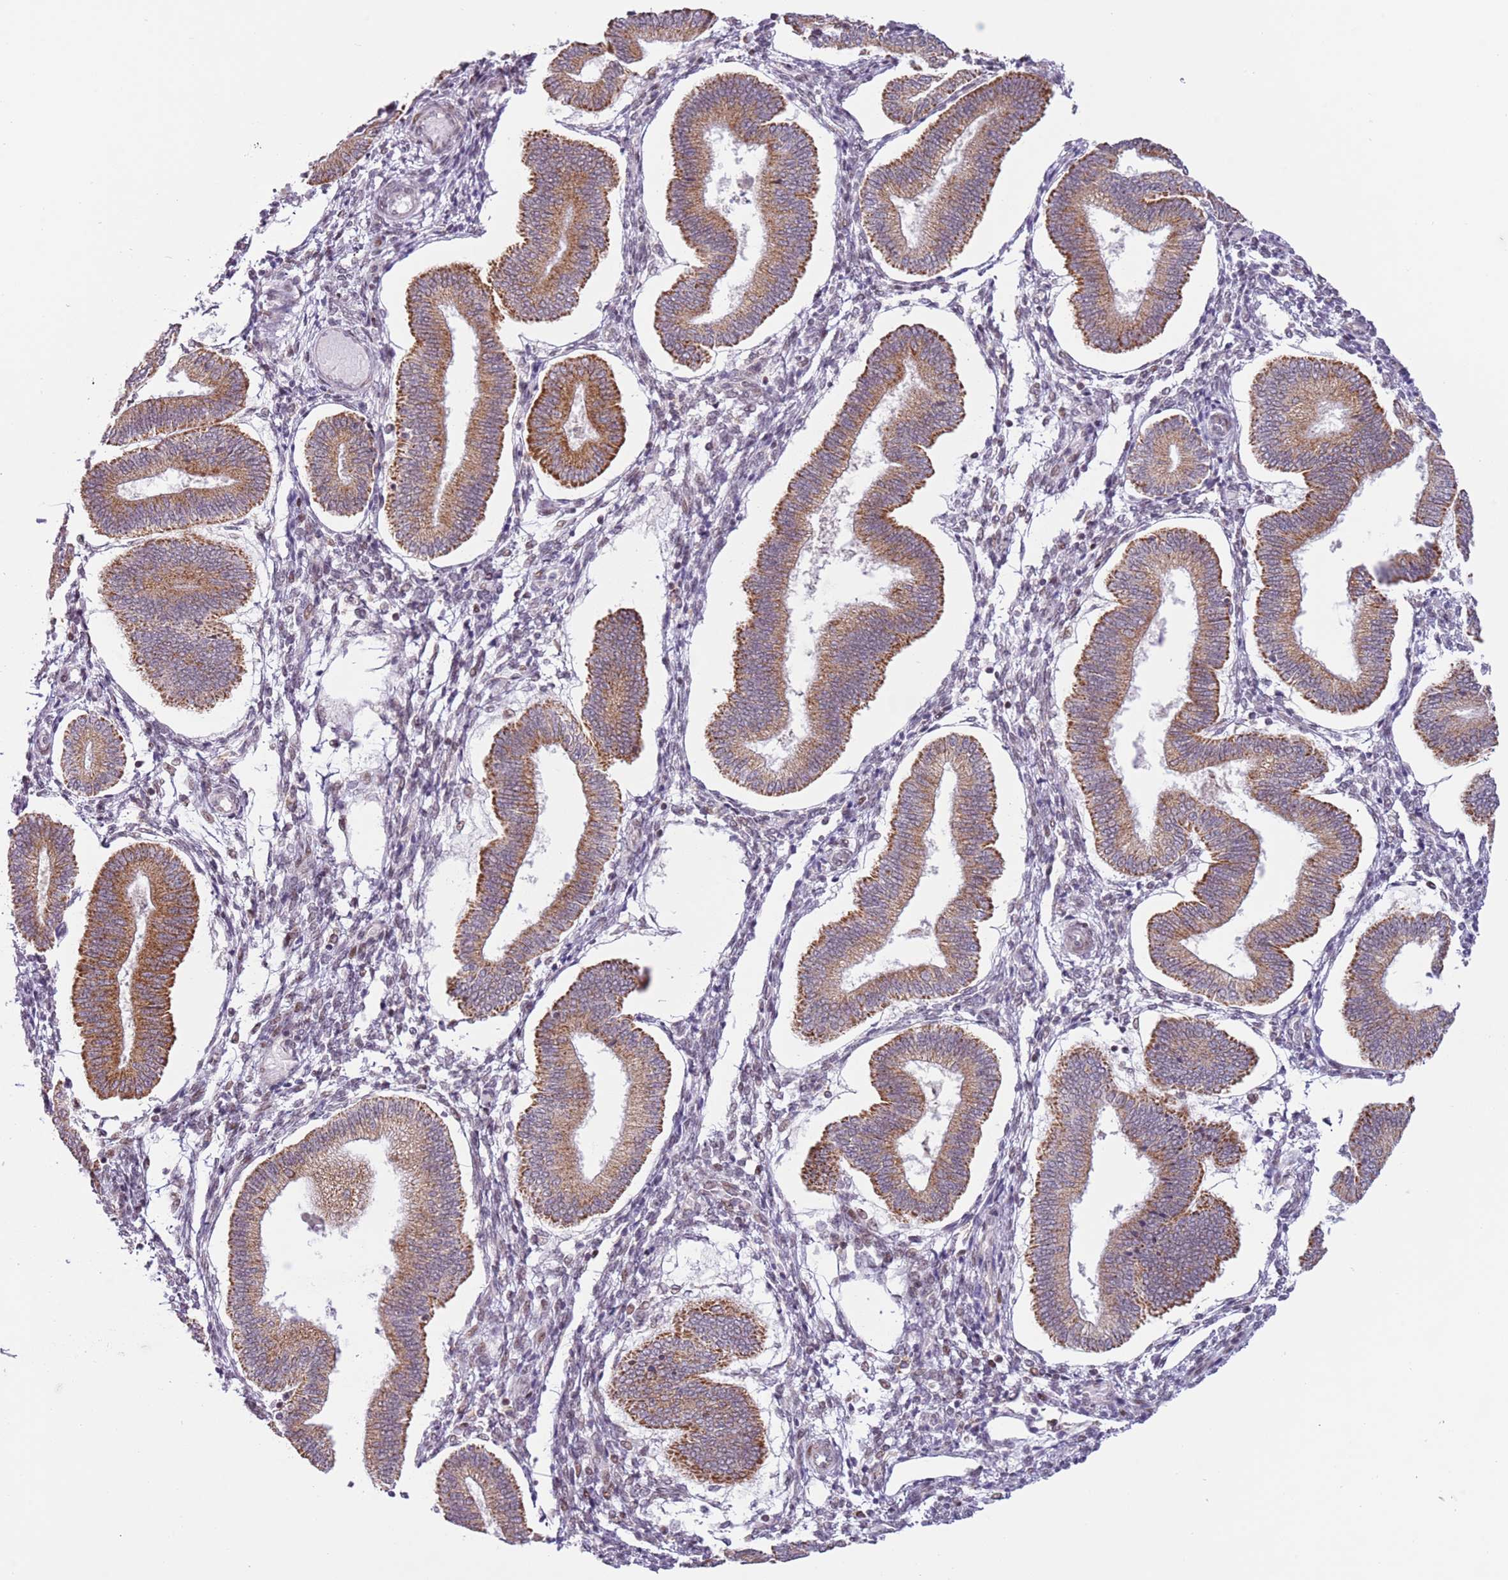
{"staining": {"intensity": "negative", "quantity": "none", "location": "none"}, "tissue": "endometrium", "cell_type": "Cells in endometrial stroma", "image_type": "normal", "snomed": [{"axis": "morphology", "description": "Normal tissue, NOS"}, {"axis": "topography", "description": "Endometrium"}], "caption": "Immunohistochemistry histopathology image of unremarkable human endometrium stained for a protein (brown), which shows no expression in cells in endometrial stroma.", "gene": "MLLT11", "patient": {"sex": "female", "age": 39}}